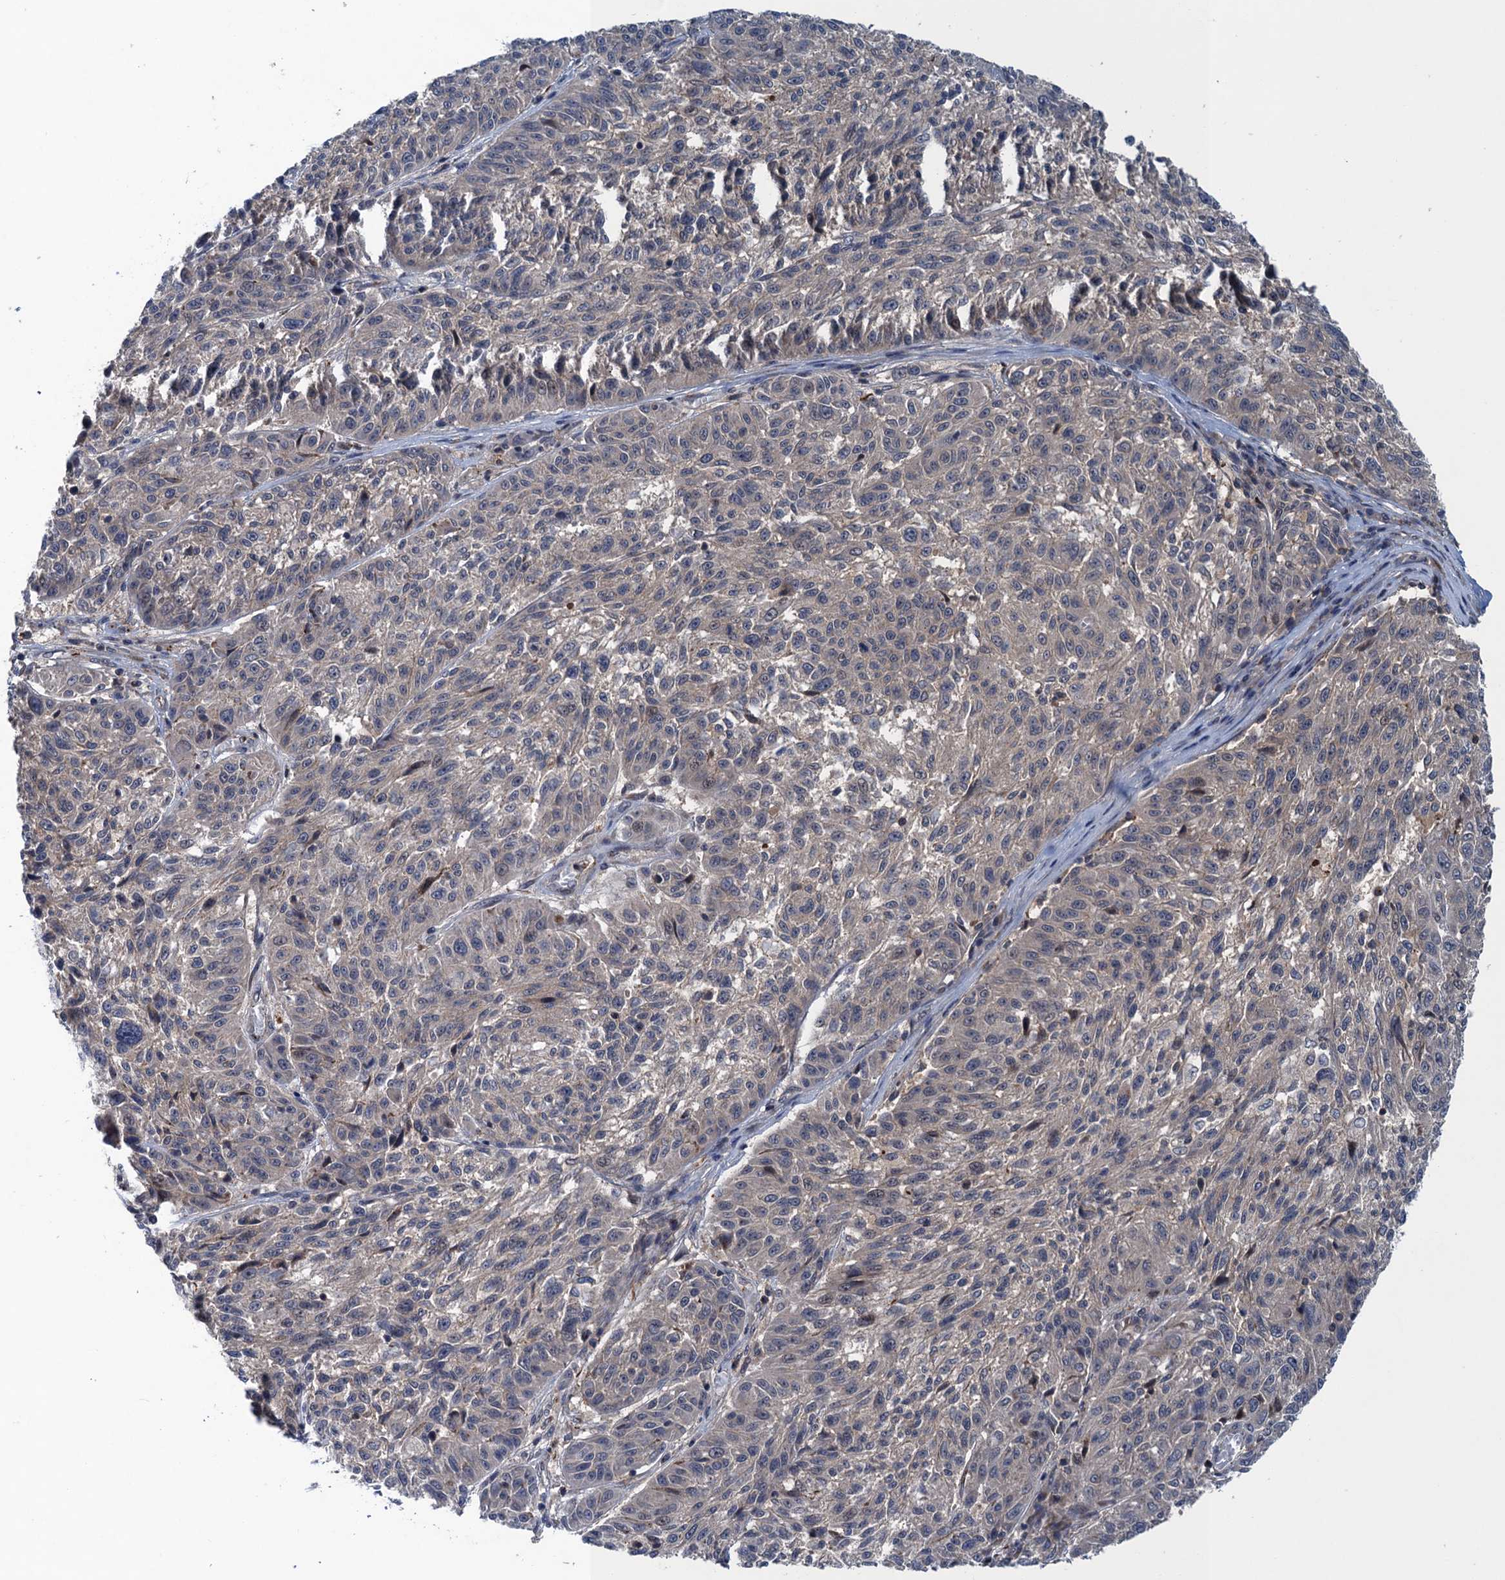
{"staining": {"intensity": "negative", "quantity": "none", "location": "none"}, "tissue": "melanoma", "cell_type": "Tumor cells", "image_type": "cancer", "snomed": [{"axis": "morphology", "description": "Malignant melanoma, NOS"}, {"axis": "topography", "description": "Skin"}], "caption": "Immunohistochemistry (IHC) micrograph of human melanoma stained for a protein (brown), which demonstrates no positivity in tumor cells.", "gene": "RNF165", "patient": {"sex": "male", "age": 53}}